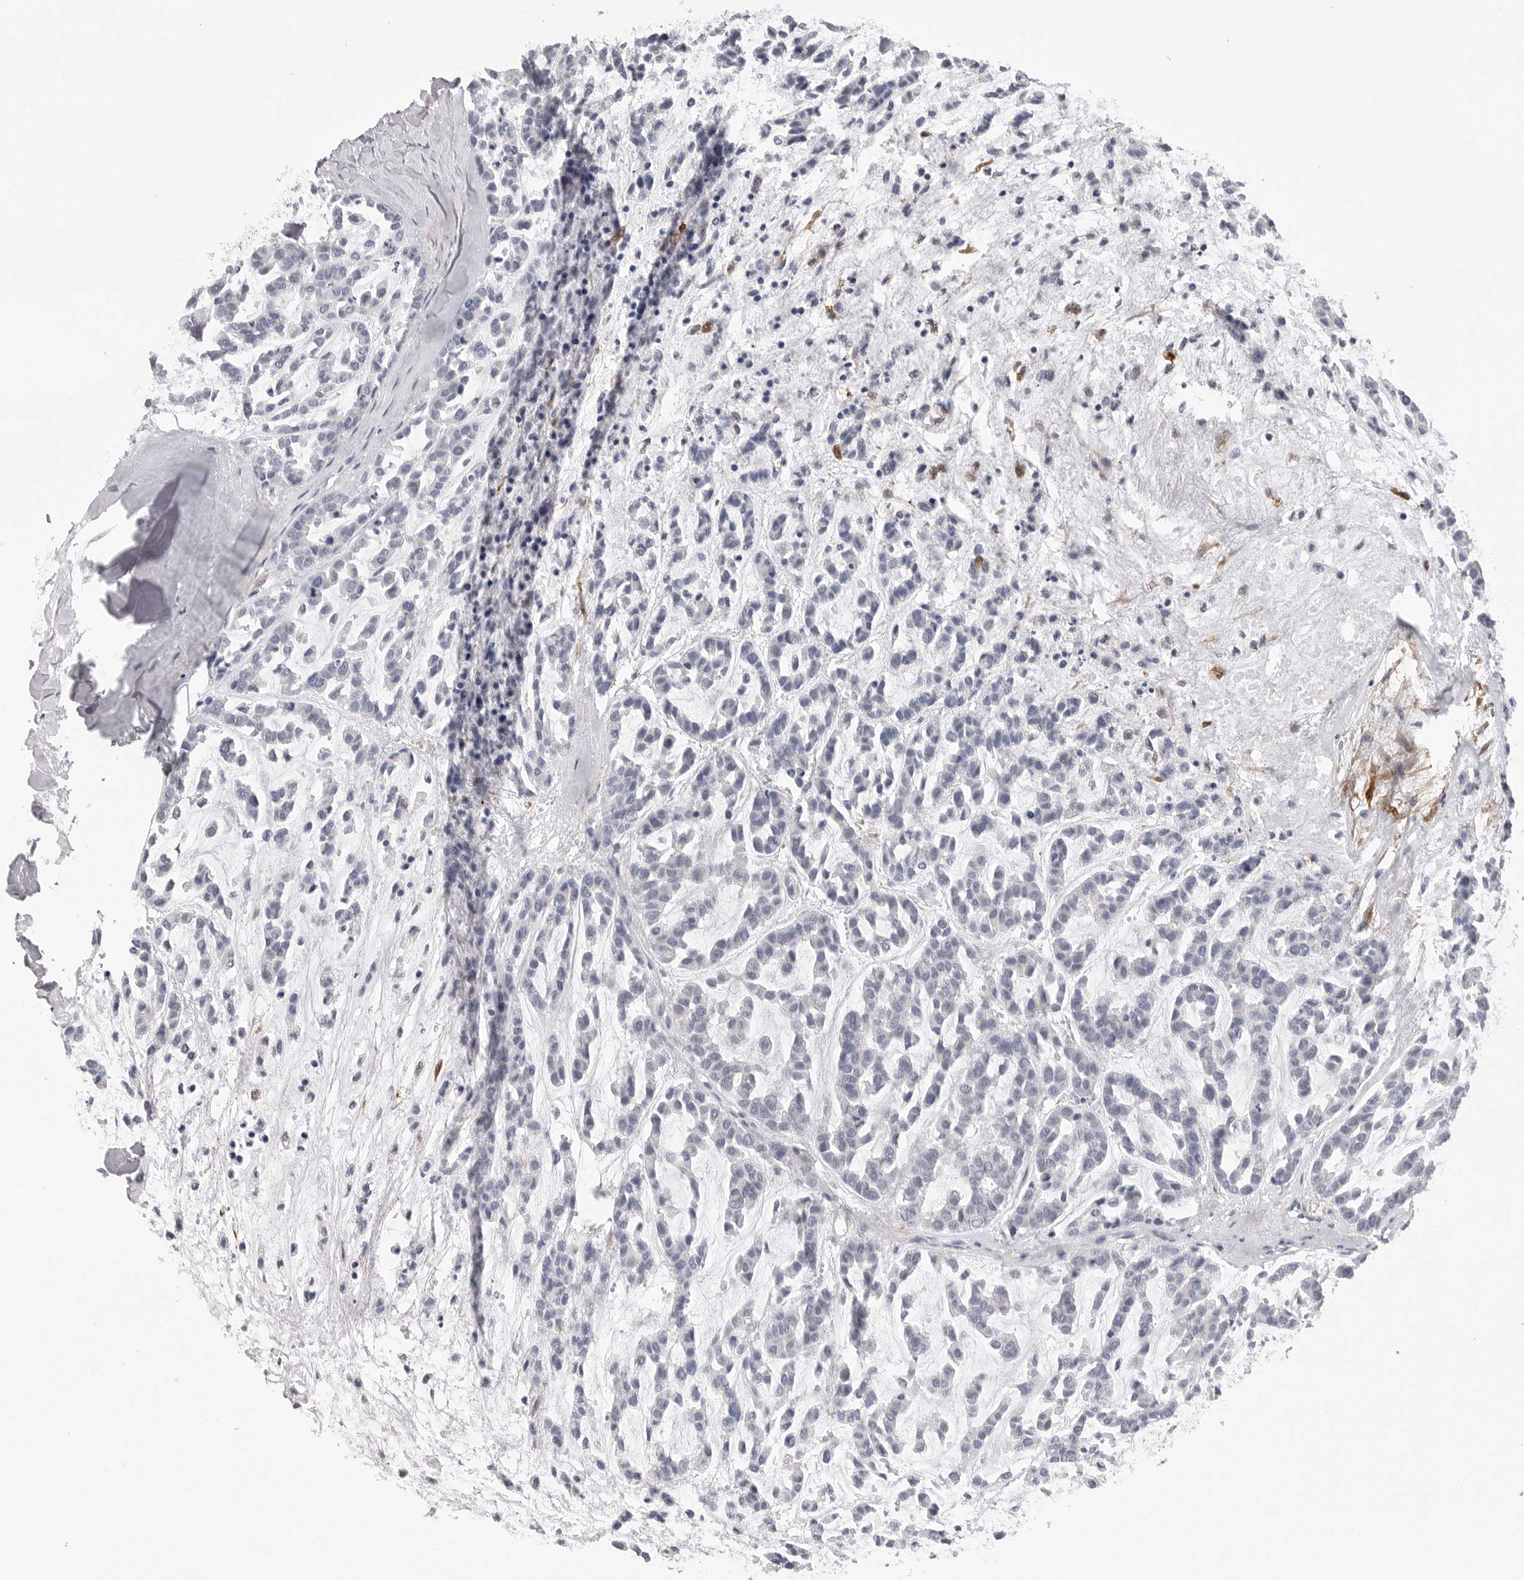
{"staining": {"intensity": "negative", "quantity": "none", "location": "none"}, "tissue": "head and neck cancer", "cell_type": "Tumor cells", "image_type": "cancer", "snomed": [{"axis": "morphology", "description": "Adenocarcinoma, NOS"}, {"axis": "morphology", "description": "Adenoma, NOS"}, {"axis": "topography", "description": "Head-Neck"}], "caption": "There is no significant expression in tumor cells of head and neck cancer. The staining was performed using DAB to visualize the protein expression in brown, while the nuclei were stained in blue with hematoxylin (Magnification: 20x).", "gene": "AKAP12", "patient": {"sex": "female", "age": 55}}